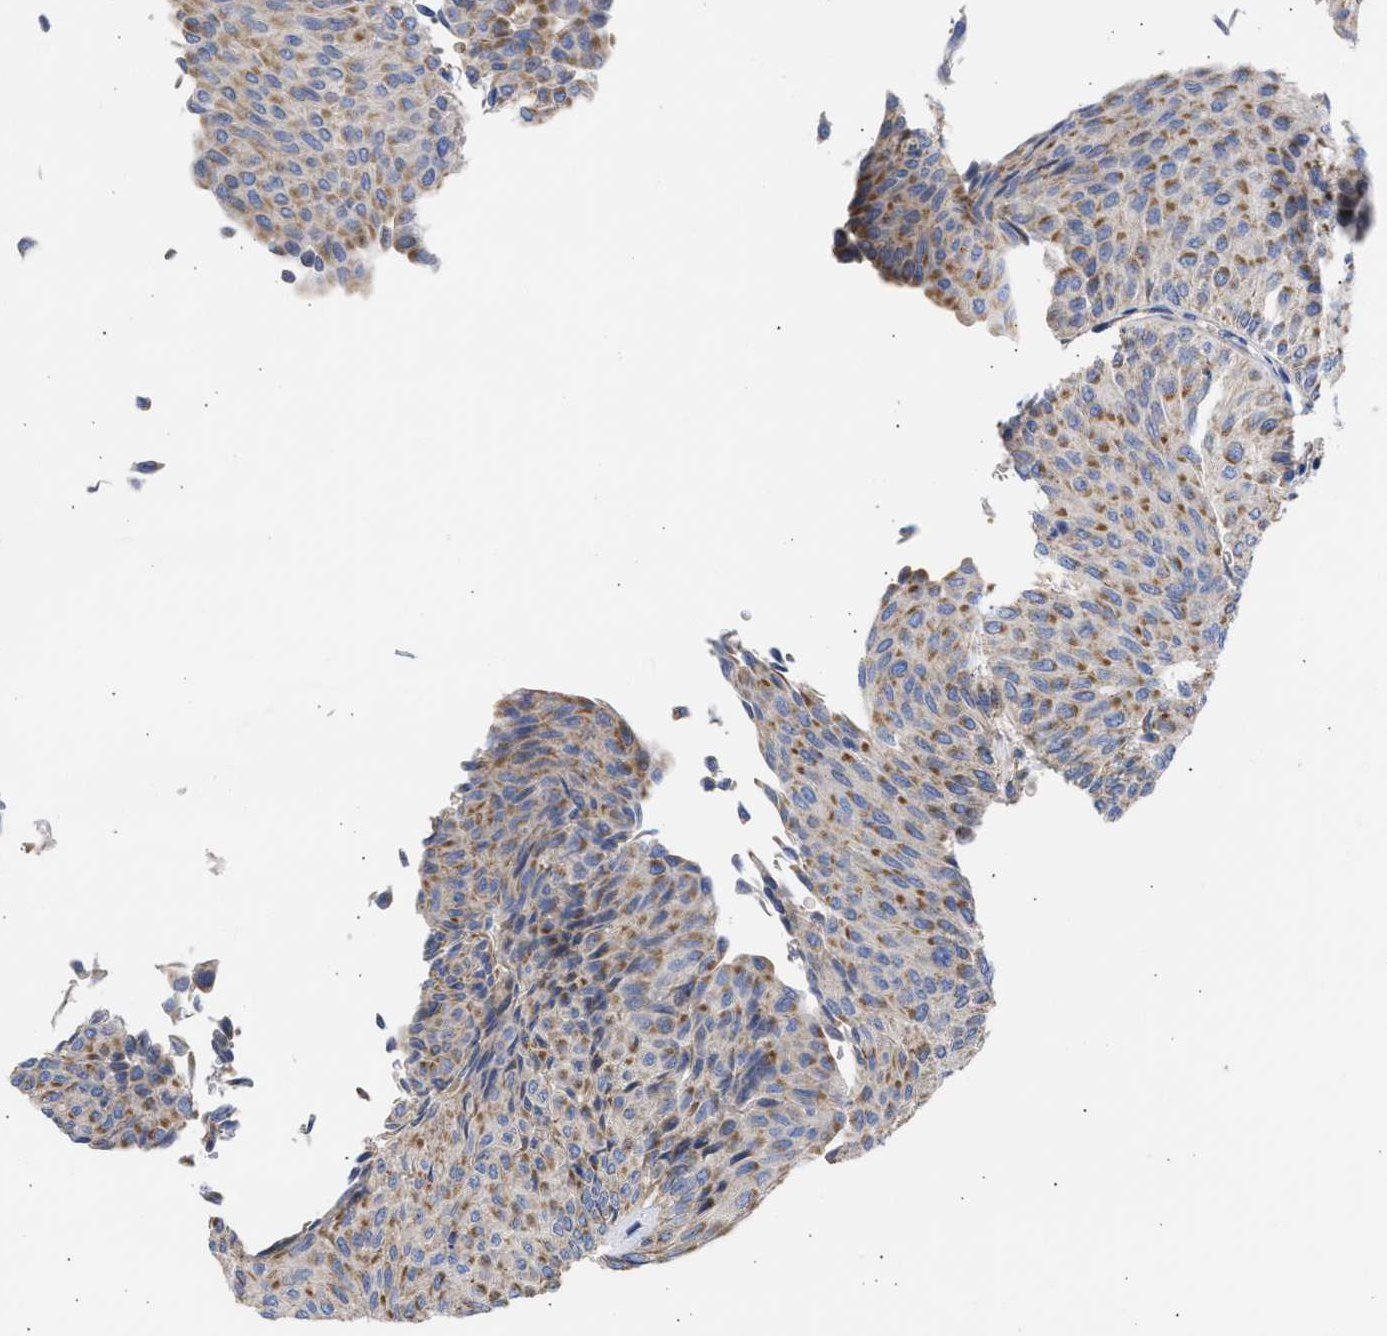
{"staining": {"intensity": "moderate", "quantity": ">75%", "location": "cytoplasmic/membranous"}, "tissue": "urothelial cancer", "cell_type": "Tumor cells", "image_type": "cancer", "snomed": [{"axis": "morphology", "description": "Urothelial carcinoma, Low grade"}, {"axis": "topography", "description": "Urinary bladder"}], "caption": "Urothelial cancer stained with a protein marker demonstrates moderate staining in tumor cells.", "gene": "BTG3", "patient": {"sex": "male", "age": 78}}